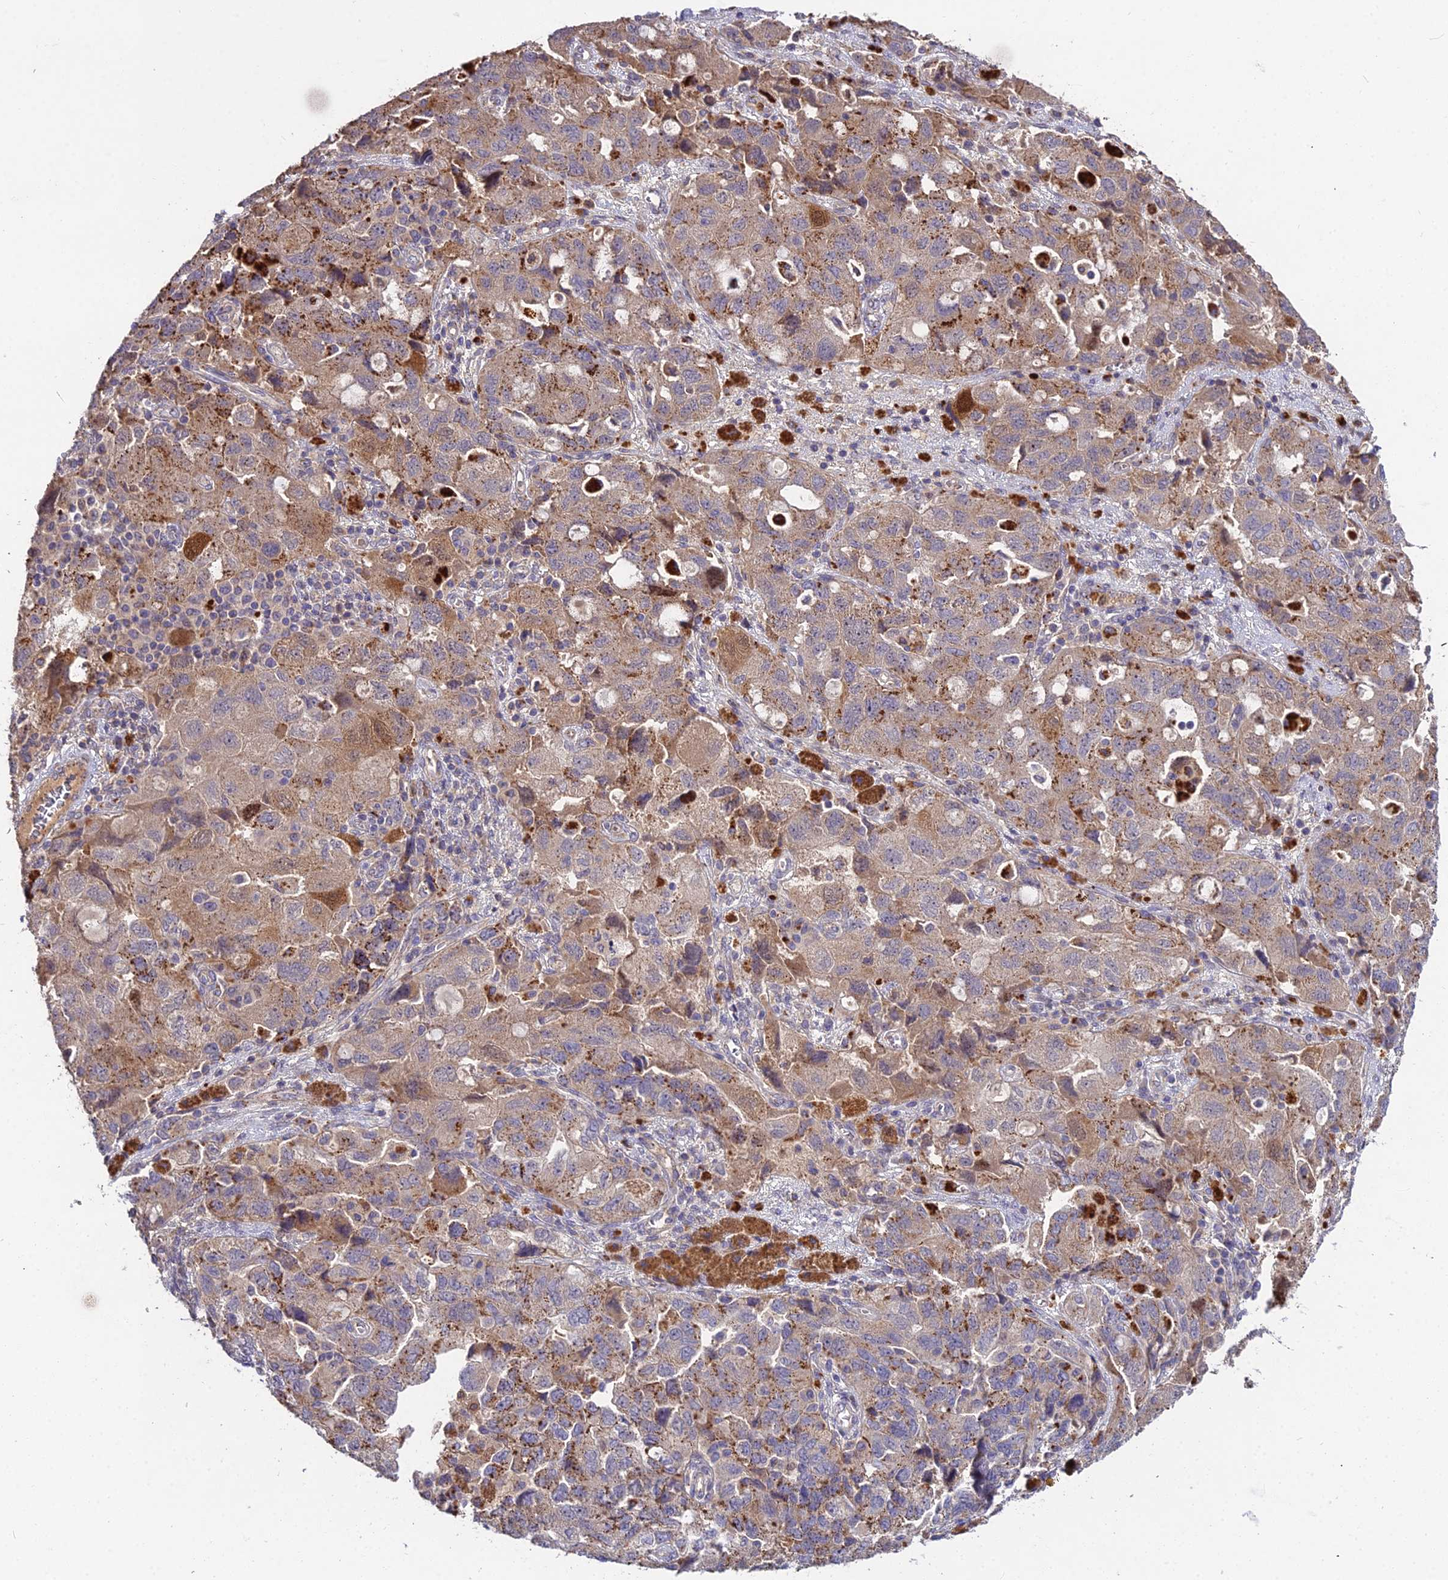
{"staining": {"intensity": "moderate", "quantity": ">75%", "location": "cytoplasmic/membranous"}, "tissue": "ovarian cancer", "cell_type": "Tumor cells", "image_type": "cancer", "snomed": [{"axis": "morphology", "description": "Carcinoma, NOS"}, {"axis": "morphology", "description": "Cystadenocarcinoma, serous, NOS"}, {"axis": "topography", "description": "Ovary"}], "caption": "Approximately >75% of tumor cells in human ovarian serous cystadenocarcinoma show moderate cytoplasmic/membranous protein positivity as visualized by brown immunohistochemical staining.", "gene": "EID2", "patient": {"sex": "female", "age": 69}}